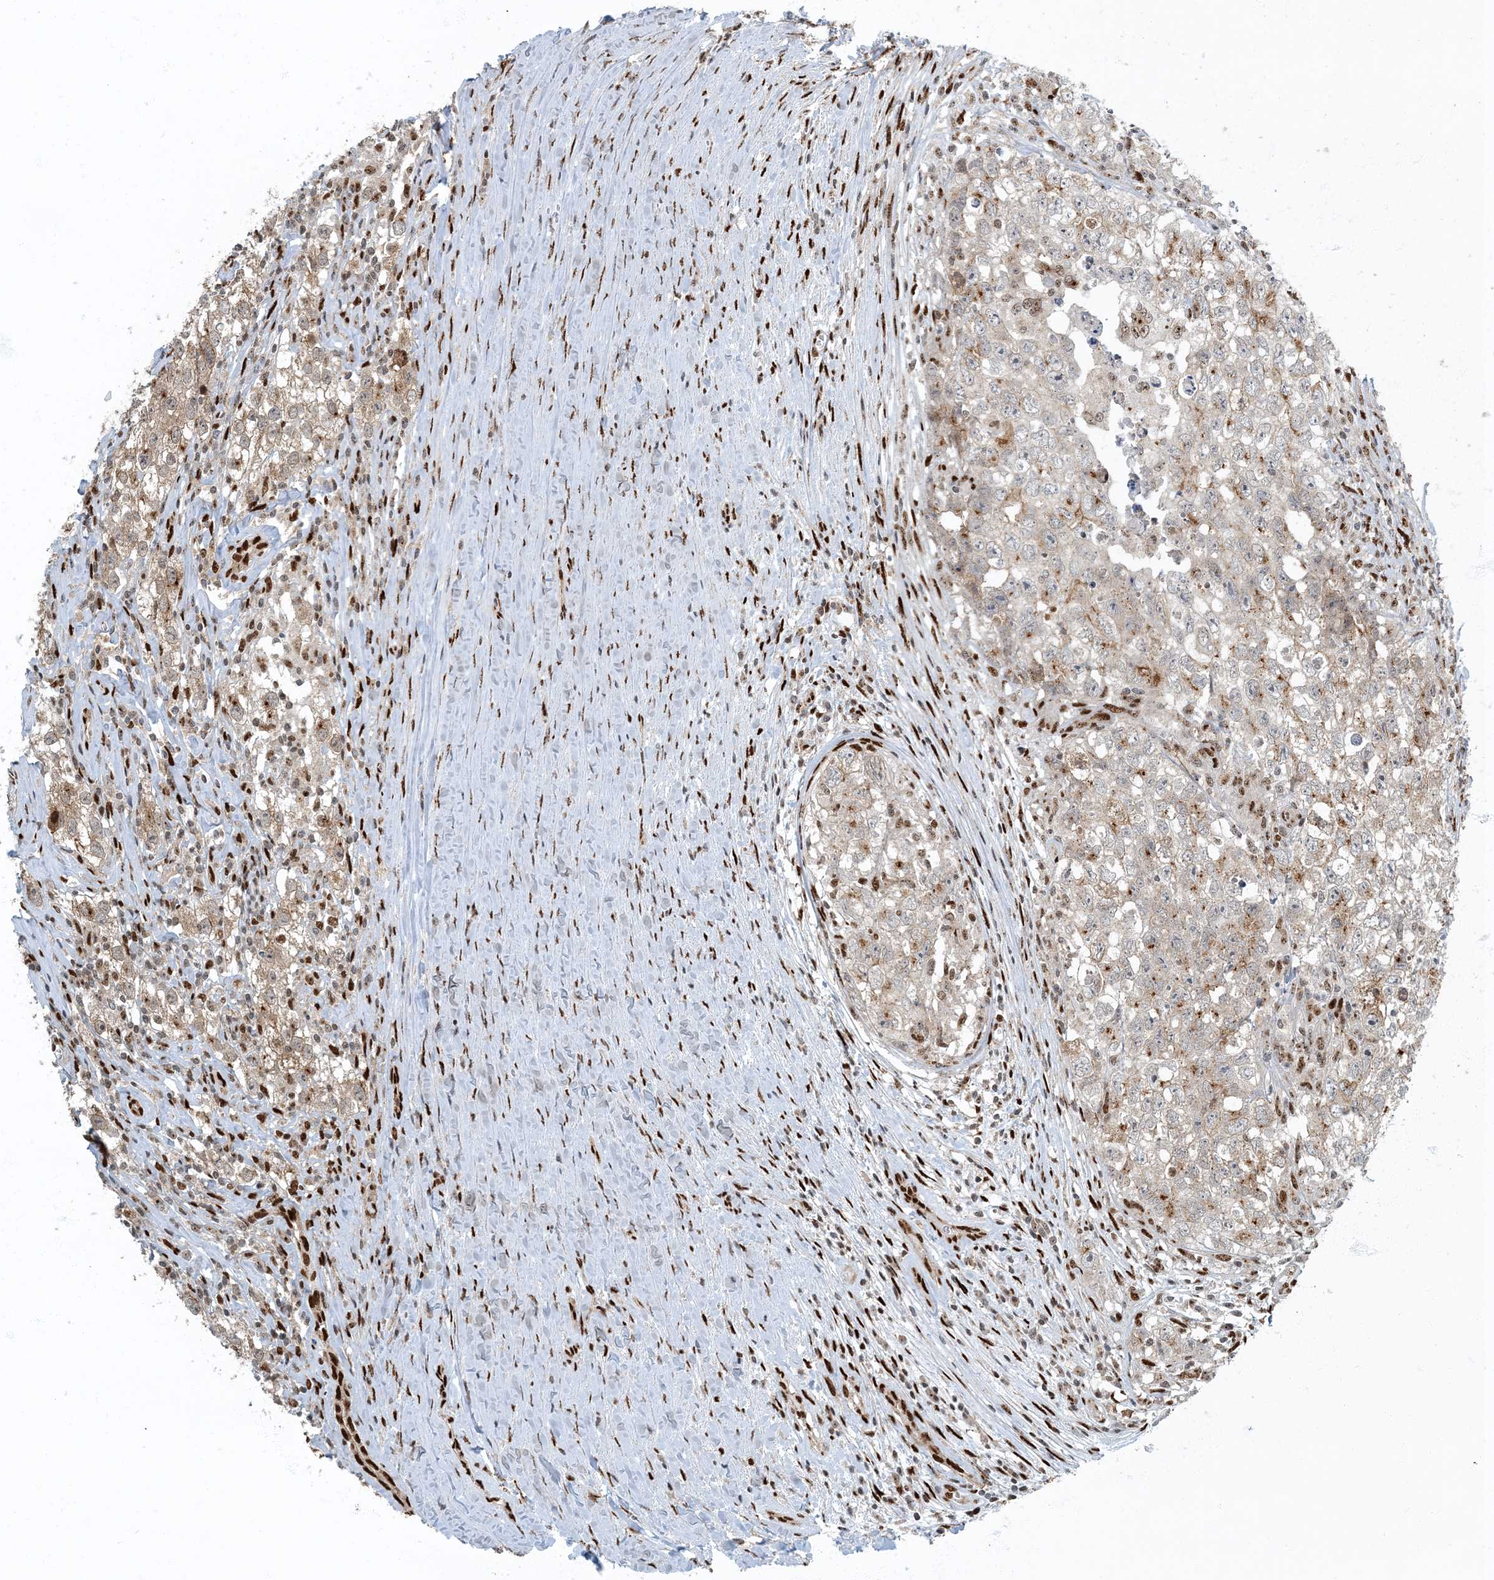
{"staining": {"intensity": "weak", "quantity": "<25%", "location": "cytoplasmic/membranous"}, "tissue": "testis cancer", "cell_type": "Tumor cells", "image_type": "cancer", "snomed": [{"axis": "morphology", "description": "Seminoma, NOS"}, {"axis": "morphology", "description": "Carcinoma, Embryonal, NOS"}, {"axis": "topography", "description": "Testis"}], "caption": "Human testis cancer stained for a protein using immunohistochemistry displays no expression in tumor cells.", "gene": "MBD1", "patient": {"sex": "male", "age": 43}}